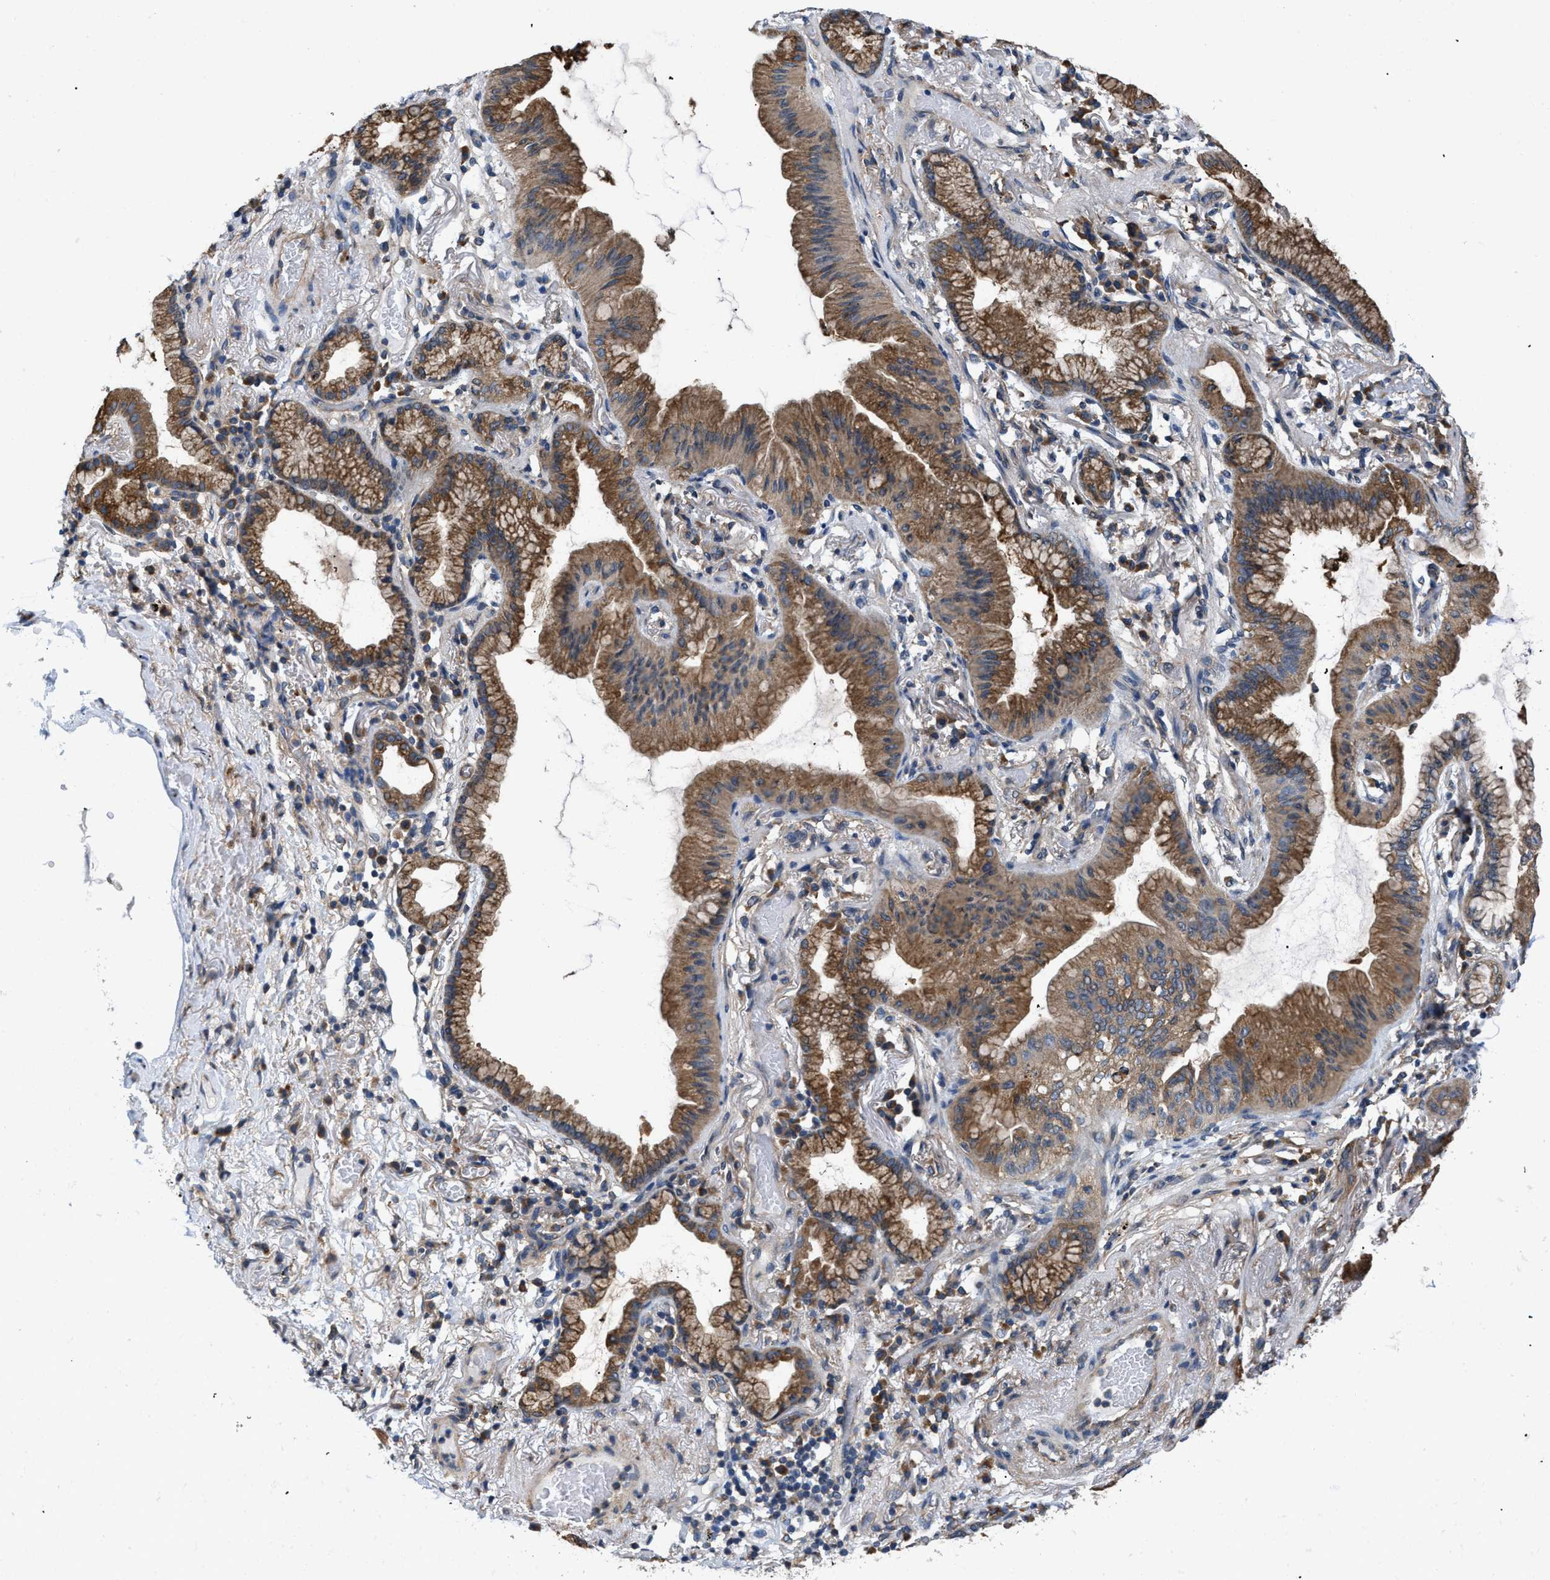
{"staining": {"intensity": "moderate", "quantity": ">75%", "location": "cytoplasmic/membranous"}, "tissue": "lung cancer", "cell_type": "Tumor cells", "image_type": "cancer", "snomed": [{"axis": "morphology", "description": "Normal tissue, NOS"}, {"axis": "morphology", "description": "Adenocarcinoma, NOS"}, {"axis": "topography", "description": "Bronchus"}, {"axis": "topography", "description": "Lung"}], "caption": "The micrograph exhibits a brown stain indicating the presence of a protein in the cytoplasmic/membranous of tumor cells in lung cancer. (DAB IHC, brown staining for protein, blue staining for nuclei).", "gene": "CEP128", "patient": {"sex": "female", "age": 70}}